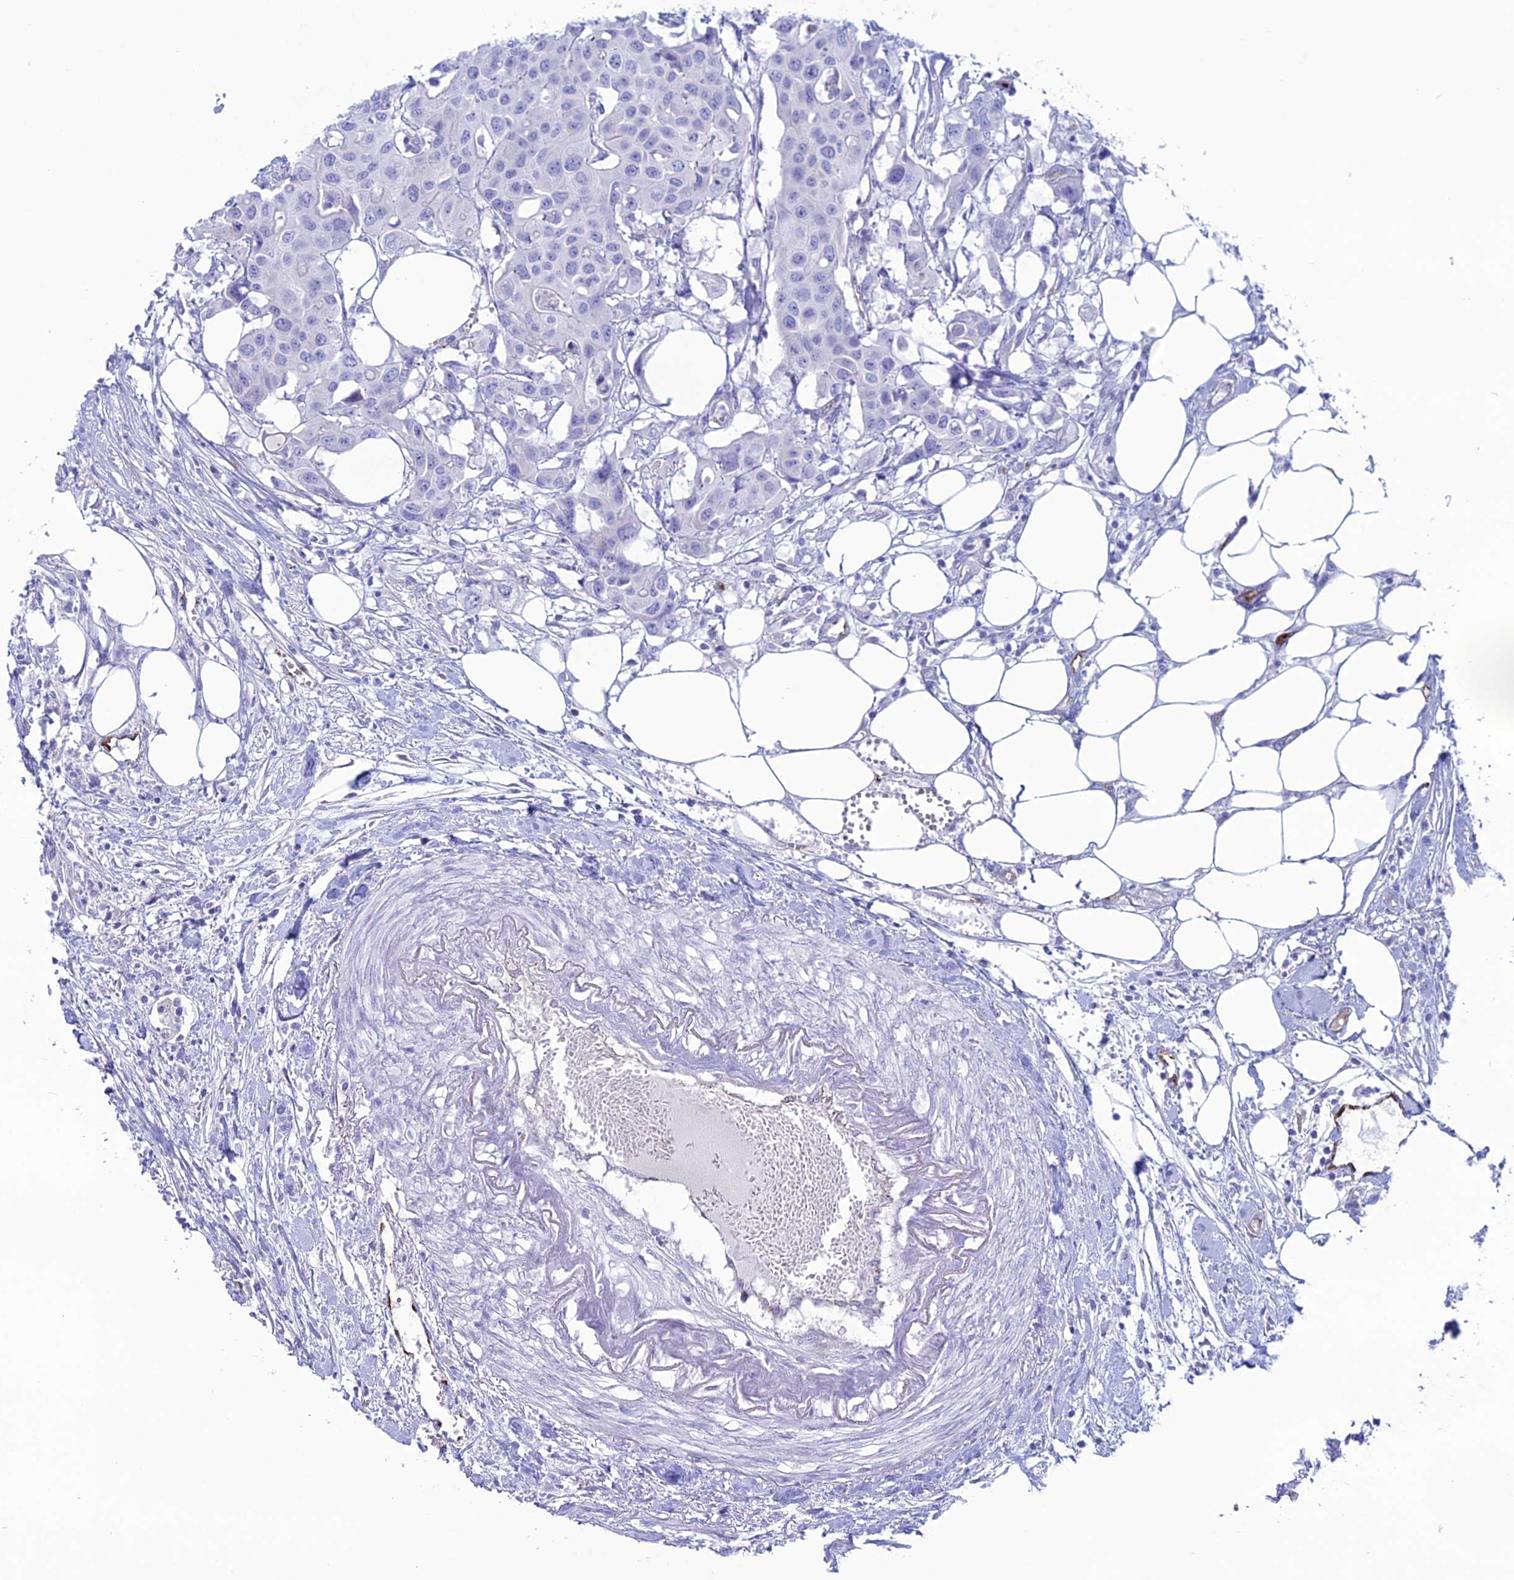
{"staining": {"intensity": "negative", "quantity": "none", "location": "none"}, "tissue": "colorectal cancer", "cell_type": "Tumor cells", "image_type": "cancer", "snomed": [{"axis": "morphology", "description": "Adenocarcinoma, NOS"}, {"axis": "topography", "description": "Colon"}], "caption": "DAB (3,3'-diaminobenzidine) immunohistochemical staining of colorectal cancer (adenocarcinoma) reveals no significant expression in tumor cells.", "gene": "CDC42EP5", "patient": {"sex": "male", "age": 77}}